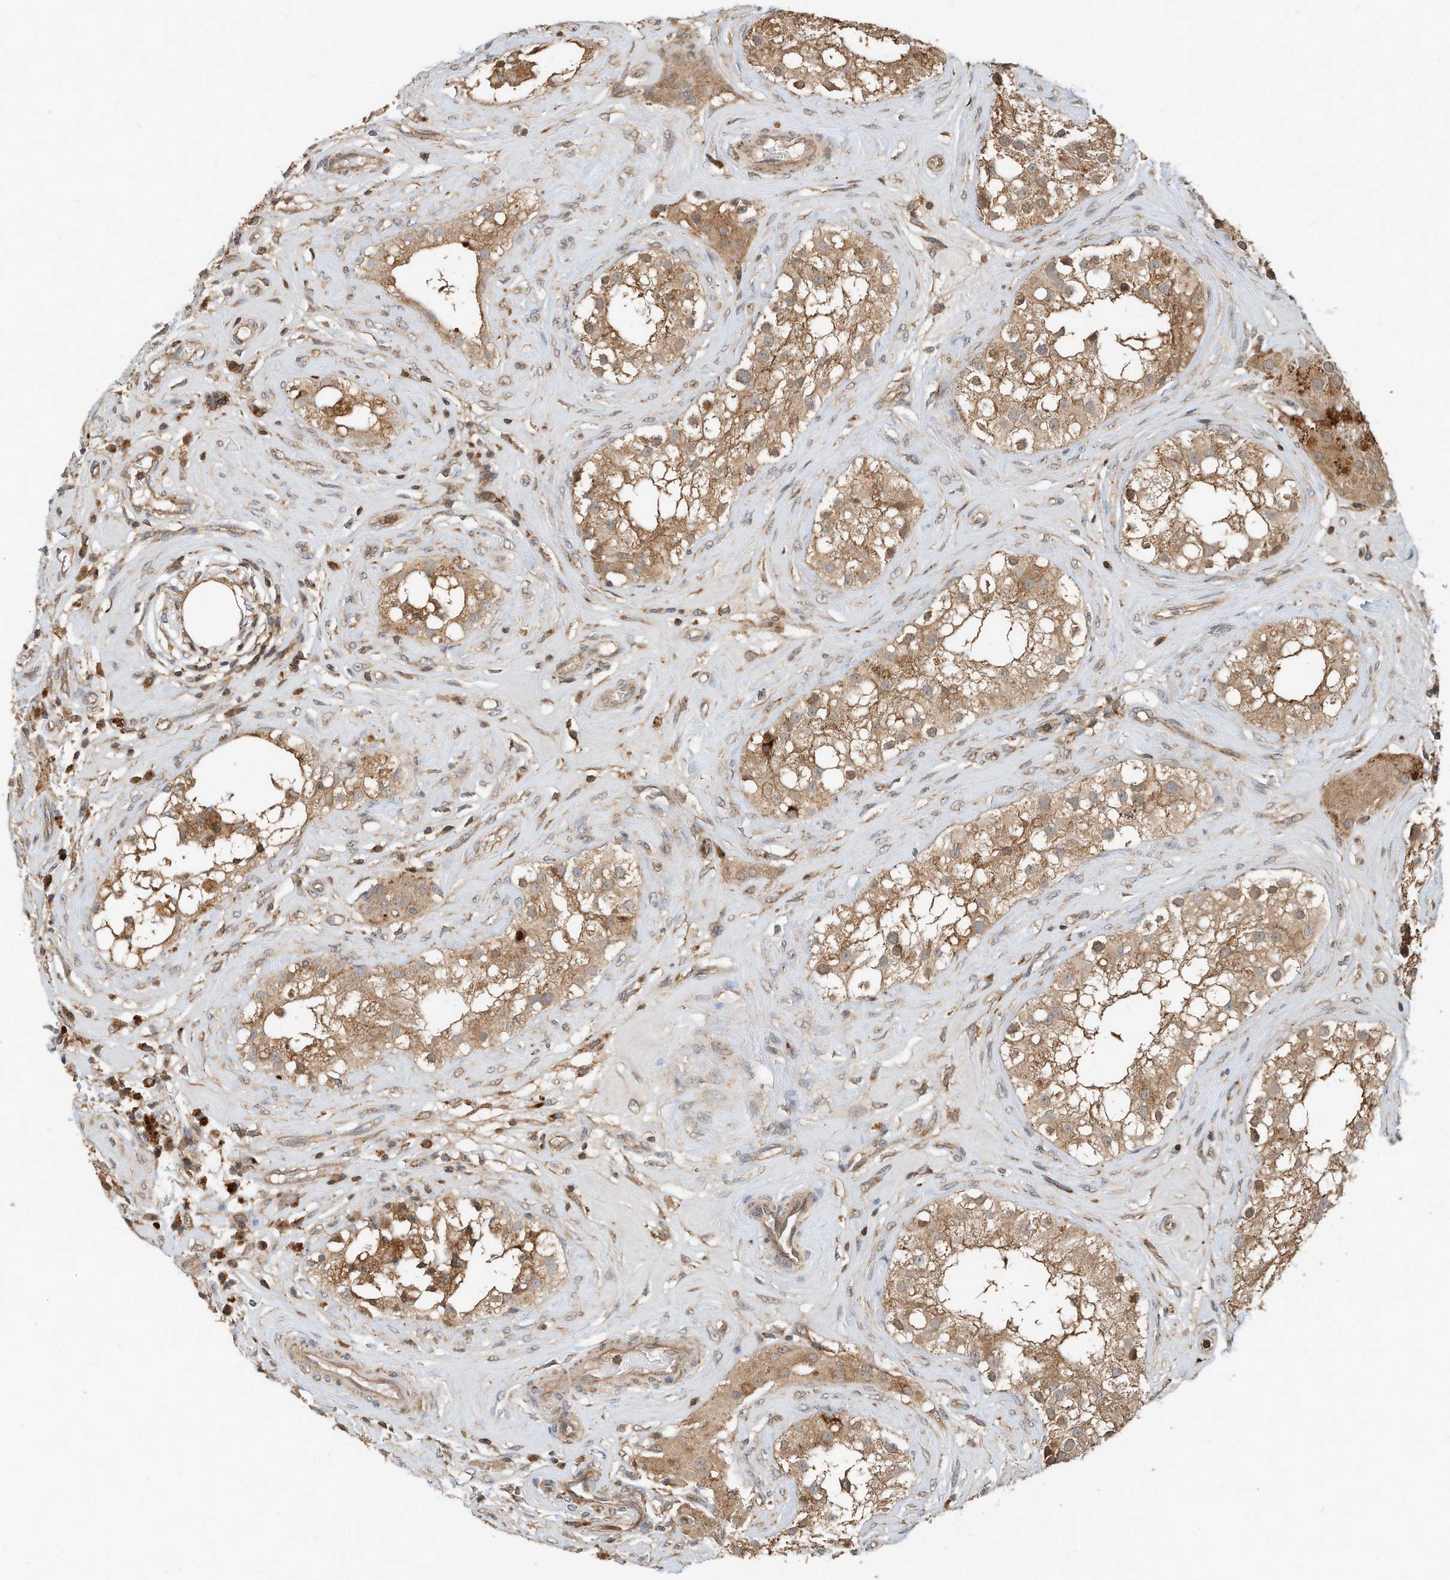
{"staining": {"intensity": "moderate", "quantity": ">75%", "location": "cytoplasmic/membranous"}, "tissue": "testis", "cell_type": "Cells in seminiferous ducts", "image_type": "normal", "snomed": [{"axis": "morphology", "description": "Normal tissue, NOS"}, {"axis": "topography", "description": "Testis"}], "caption": "Testis stained with DAB (3,3'-diaminobenzidine) immunohistochemistry (IHC) reveals medium levels of moderate cytoplasmic/membranous positivity in approximately >75% of cells in seminiferous ducts.", "gene": "CPAMD8", "patient": {"sex": "male", "age": 84}}